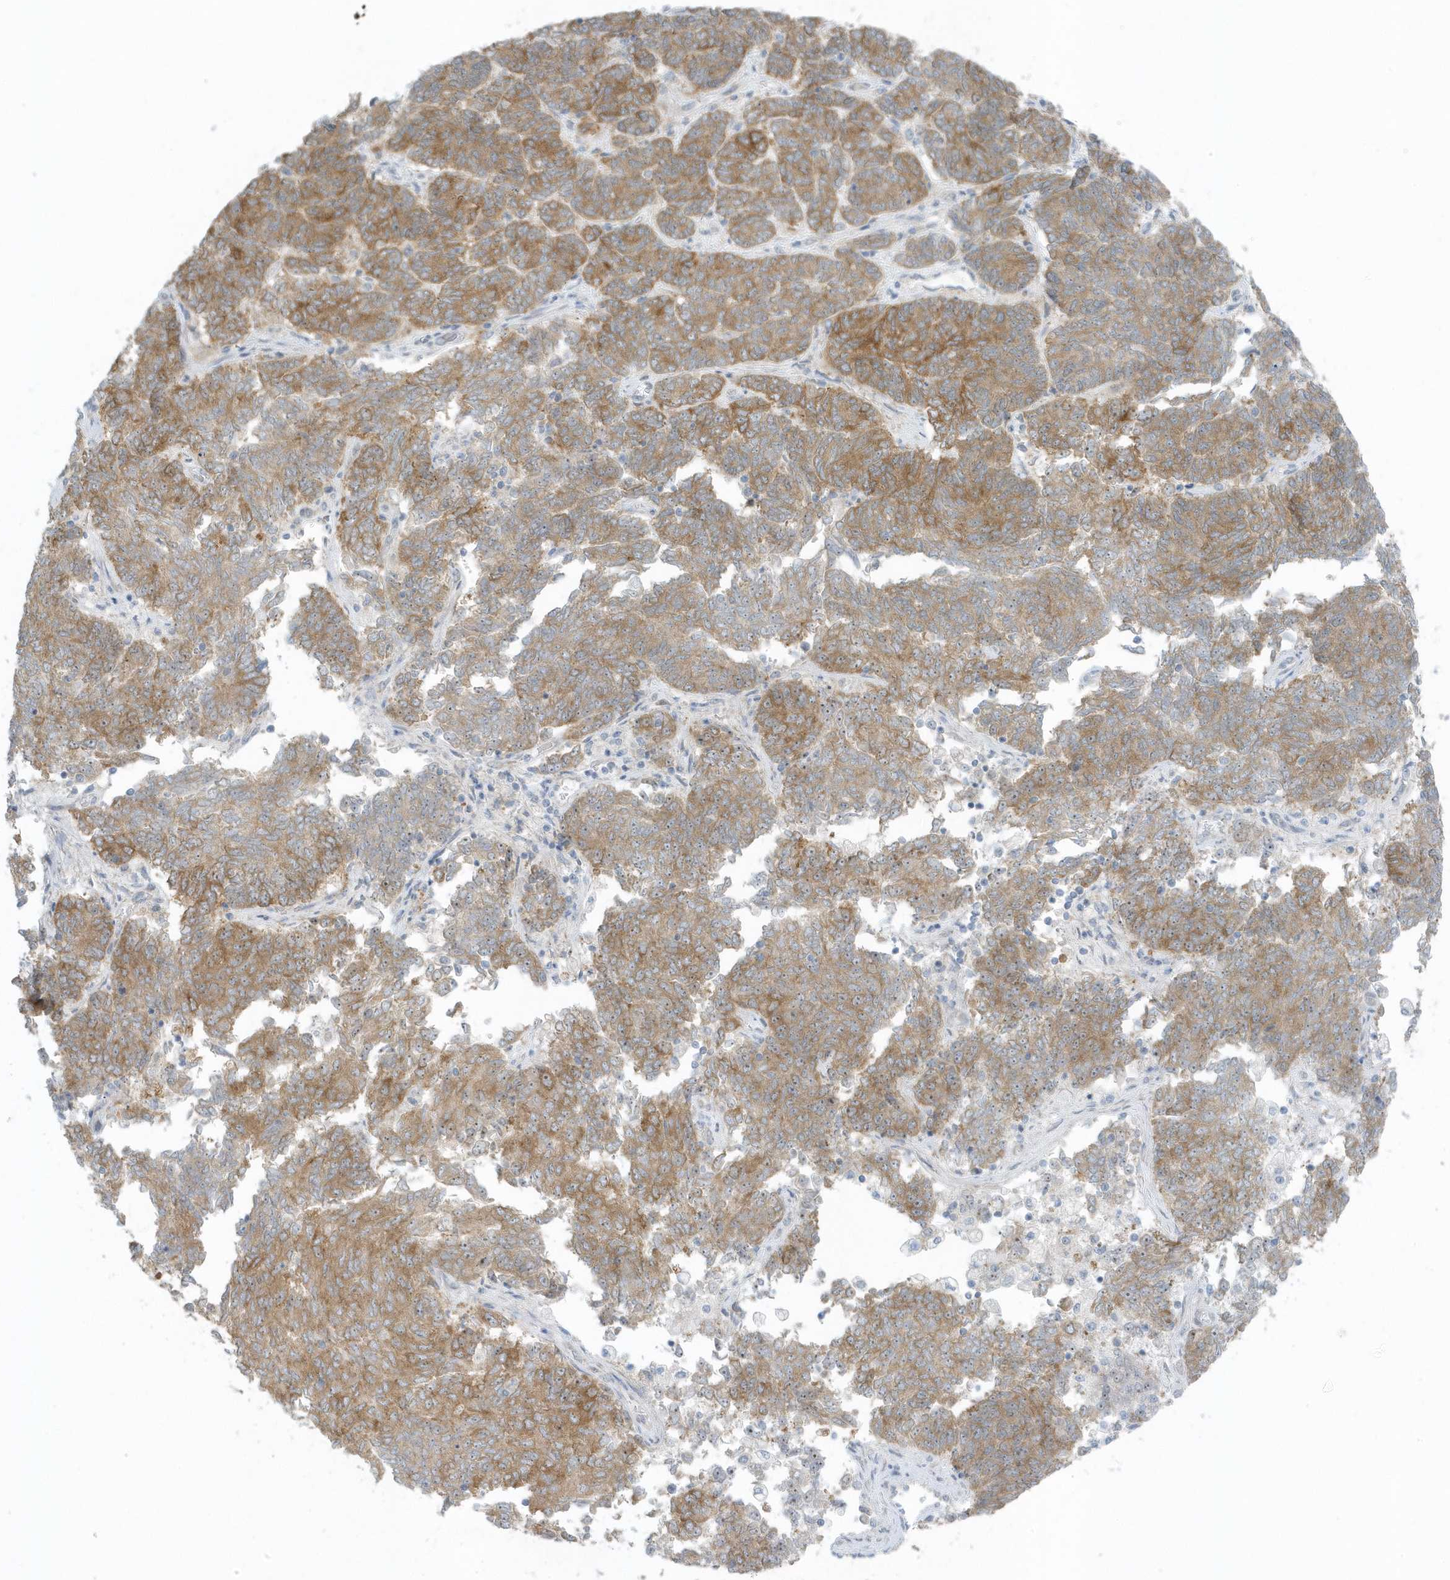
{"staining": {"intensity": "moderate", "quantity": ">75%", "location": "cytoplasmic/membranous"}, "tissue": "endometrial cancer", "cell_type": "Tumor cells", "image_type": "cancer", "snomed": [{"axis": "morphology", "description": "Adenocarcinoma, NOS"}, {"axis": "topography", "description": "Endometrium"}], "caption": "Endometrial cancer (adenocarcinoma) stained with a brown dye shows moderate cytoplasmic/membranous positive positivity in approximately >75% of tumor cells.", "gene": "SCN3A", "patient": {"sex": "female", "age": 80}}